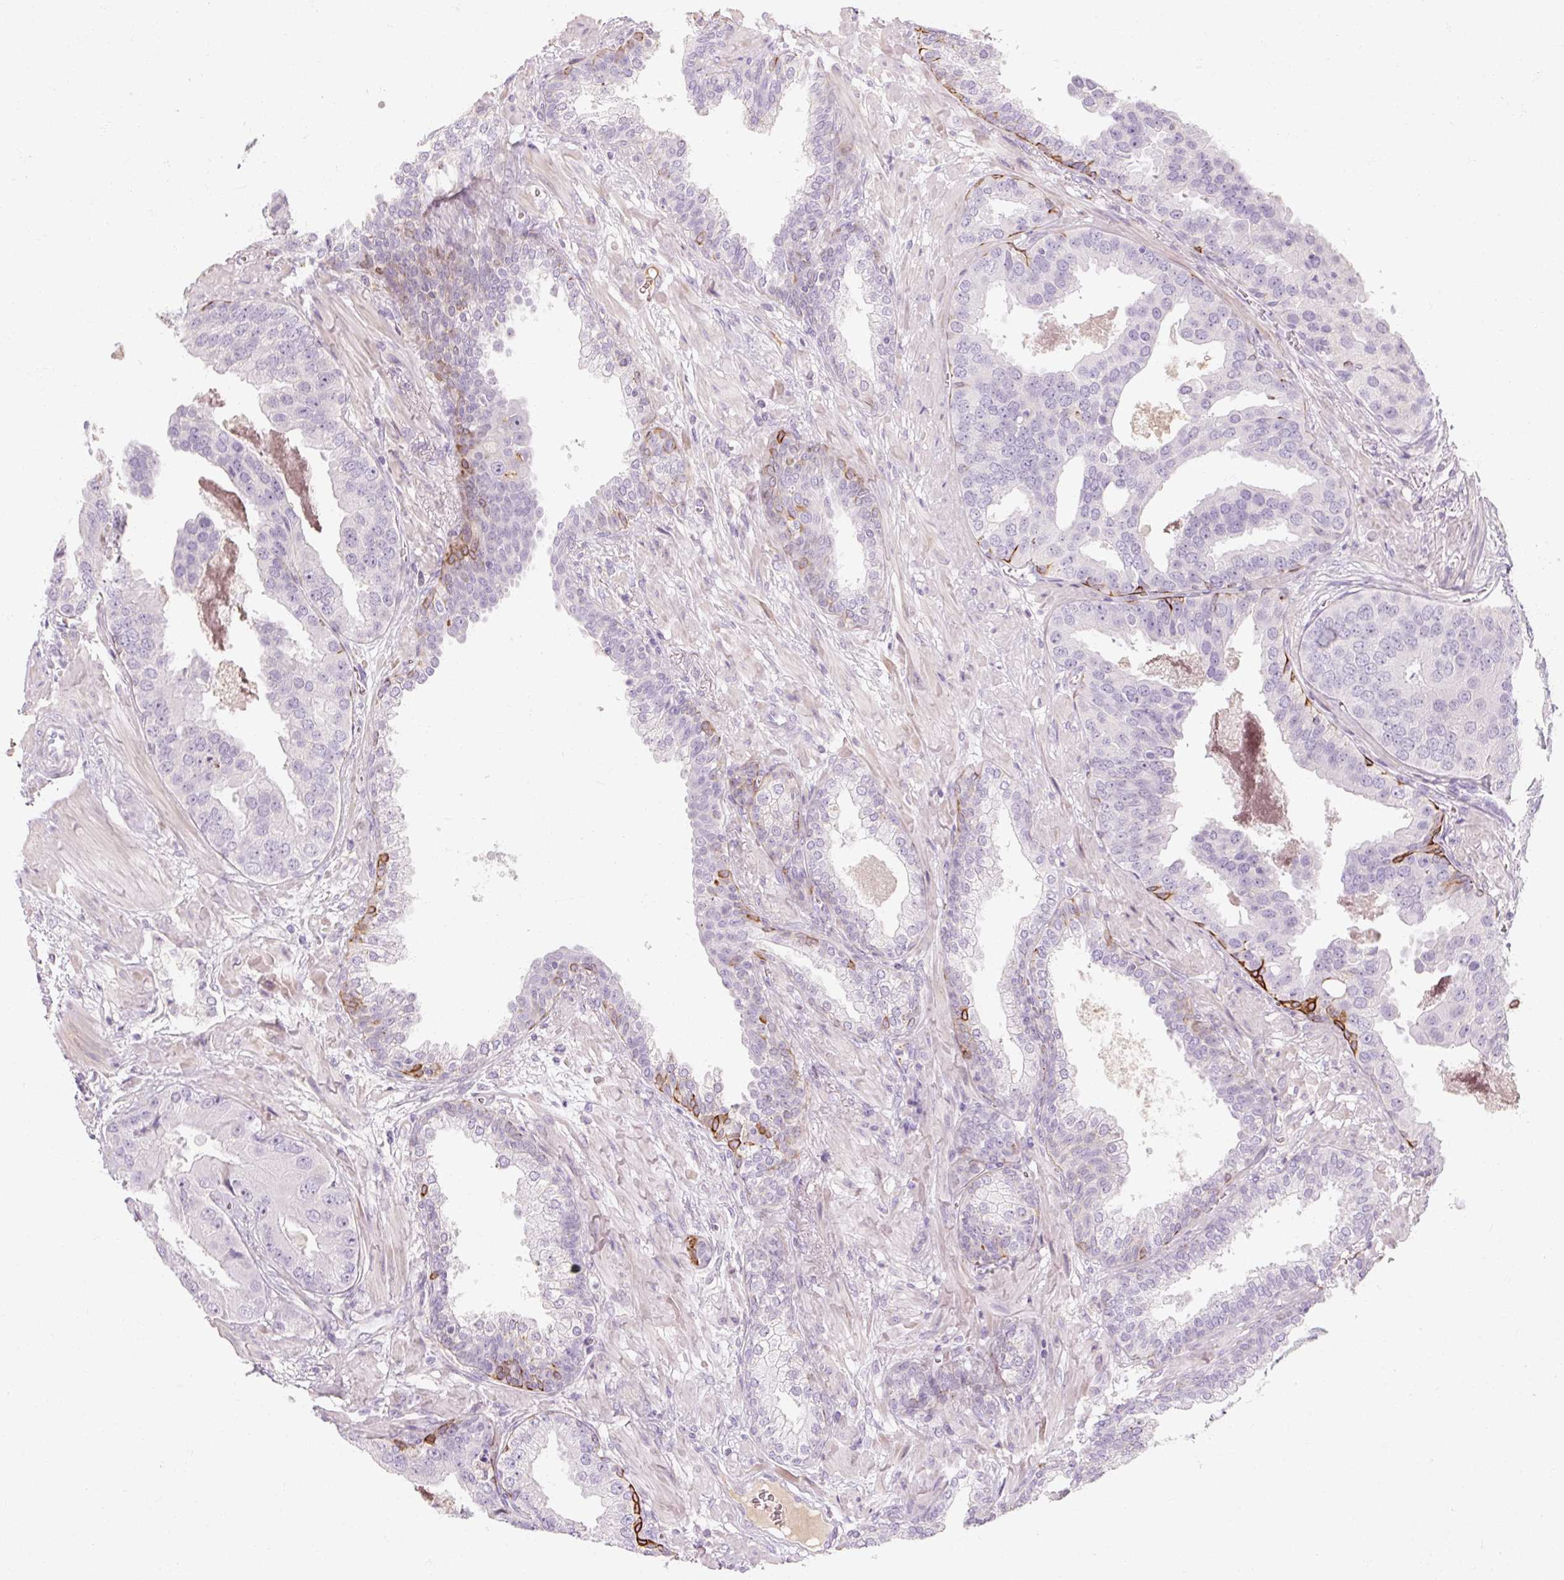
{"staining": {"intensity": "negative", "quantity": "none", "location": "none"}, "tissue": "prostate cancer", "cell_type": "Tumor cells", "image_type": "cancer", "snomed": [{"axis": "morphology", "description": "Adenocarcinoma, High grade"}, {"axis": "topography", "description": "Prostate"}], "caption": "Tumor cells show no significant staining in prostate cancer (adenocarcinoma (high-grade)).", "gene": "NFE2L3", "patient": {"sex": "male", "age": 71}}